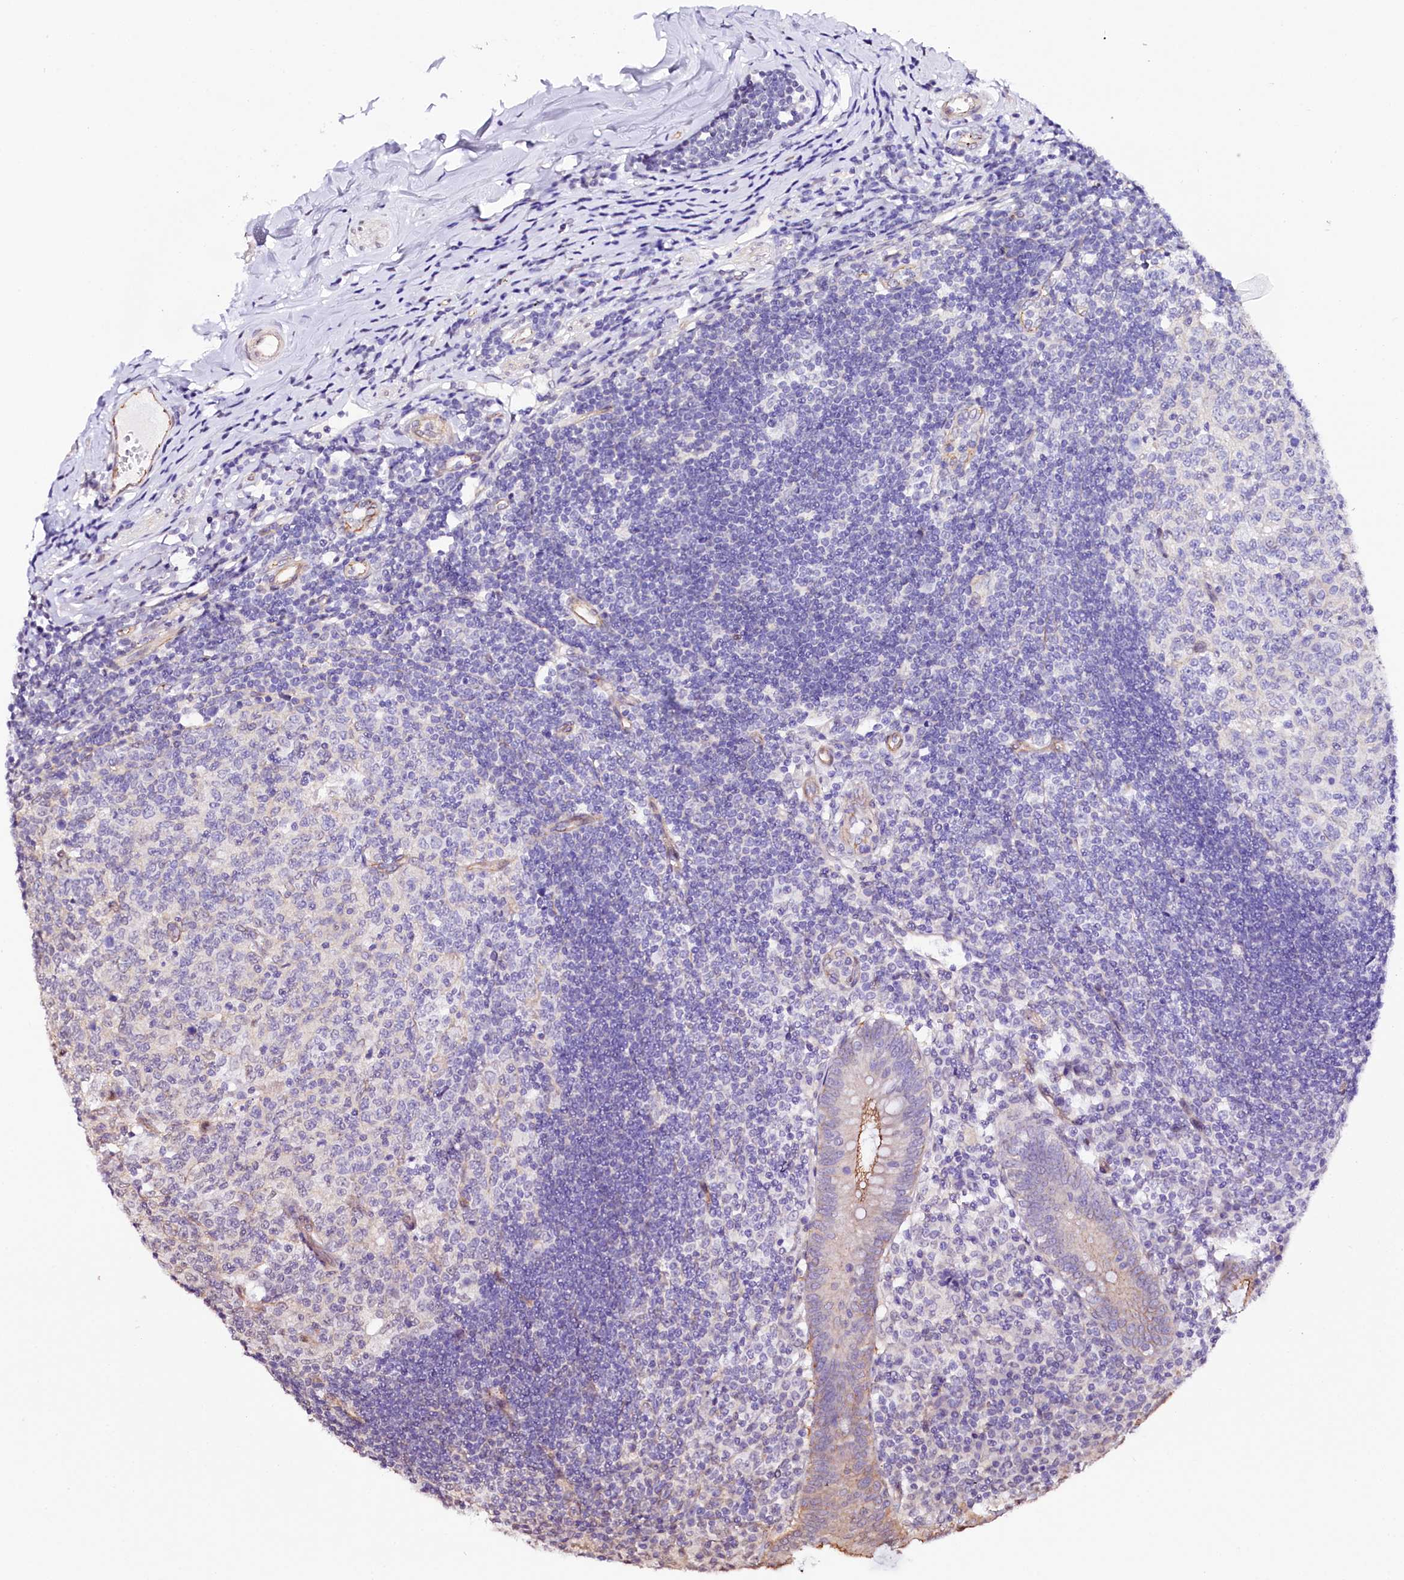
{"staining": {"intensity": "moderate", "quantity": "25%-75%", "location": "cytoplasmic/membranous"}, "tissue": "appendix", "cell_type": "Glandular cells", "image_type": "normal", "snomed": [{"axis": "morphology", "description": "Normal tissue, NOS"}, {"axis": "topography", "description": "Appendix"}], "caption": "IHC of normal human appendix demonstrates medium levels of moderate cytoplasmic/membranous positivity in about 25%-75% of glandular cells. (DAB = brown stain, brightfield microscopy at high magnification).", "gene": "ST7", "patient": {"sex": "female", "age": 54}}